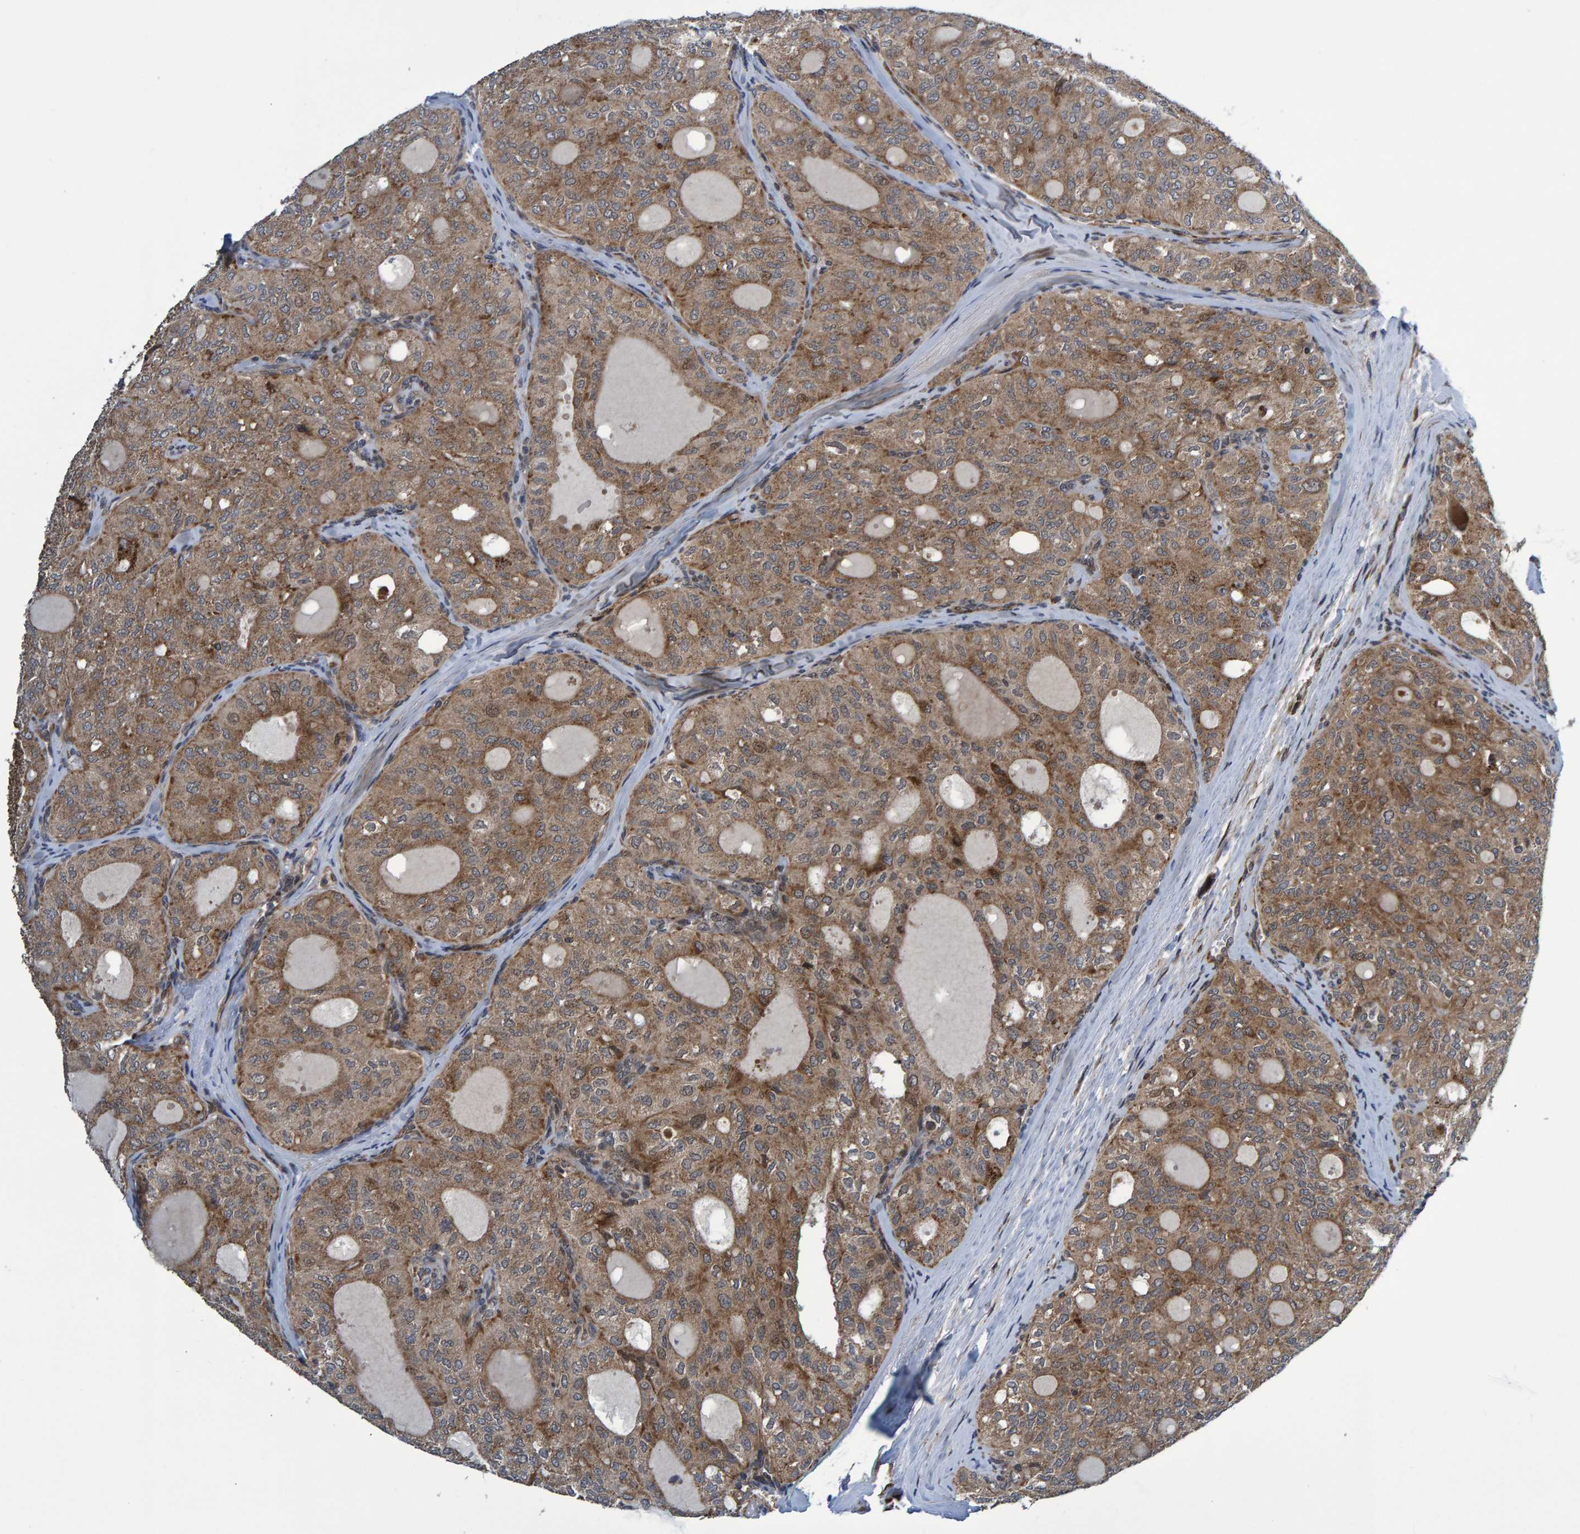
{"staining": {"intensity": "moderate", "quantity": ">75%", "location": "cytoplasmic/membranous"}, "tissue": "thyroid cancer", "cell_type": "Tumor cells", "image_type": "cancer", "snomed": [{"axis": "morphology", "description": "Follicular adenoma carcinoma, NOS"}, {"axis": "topography", "description": "Thyroid gland"}], "caption": "A histopathology image of human thyroid cancer (follicular adenoma carcinoma) stained for a protein demonstrates moderate cytoplasmic/membranous brown staining in tumor cells.", "gene": "ATP6V1H", "patient": {"sex": "male", "age": 75}}